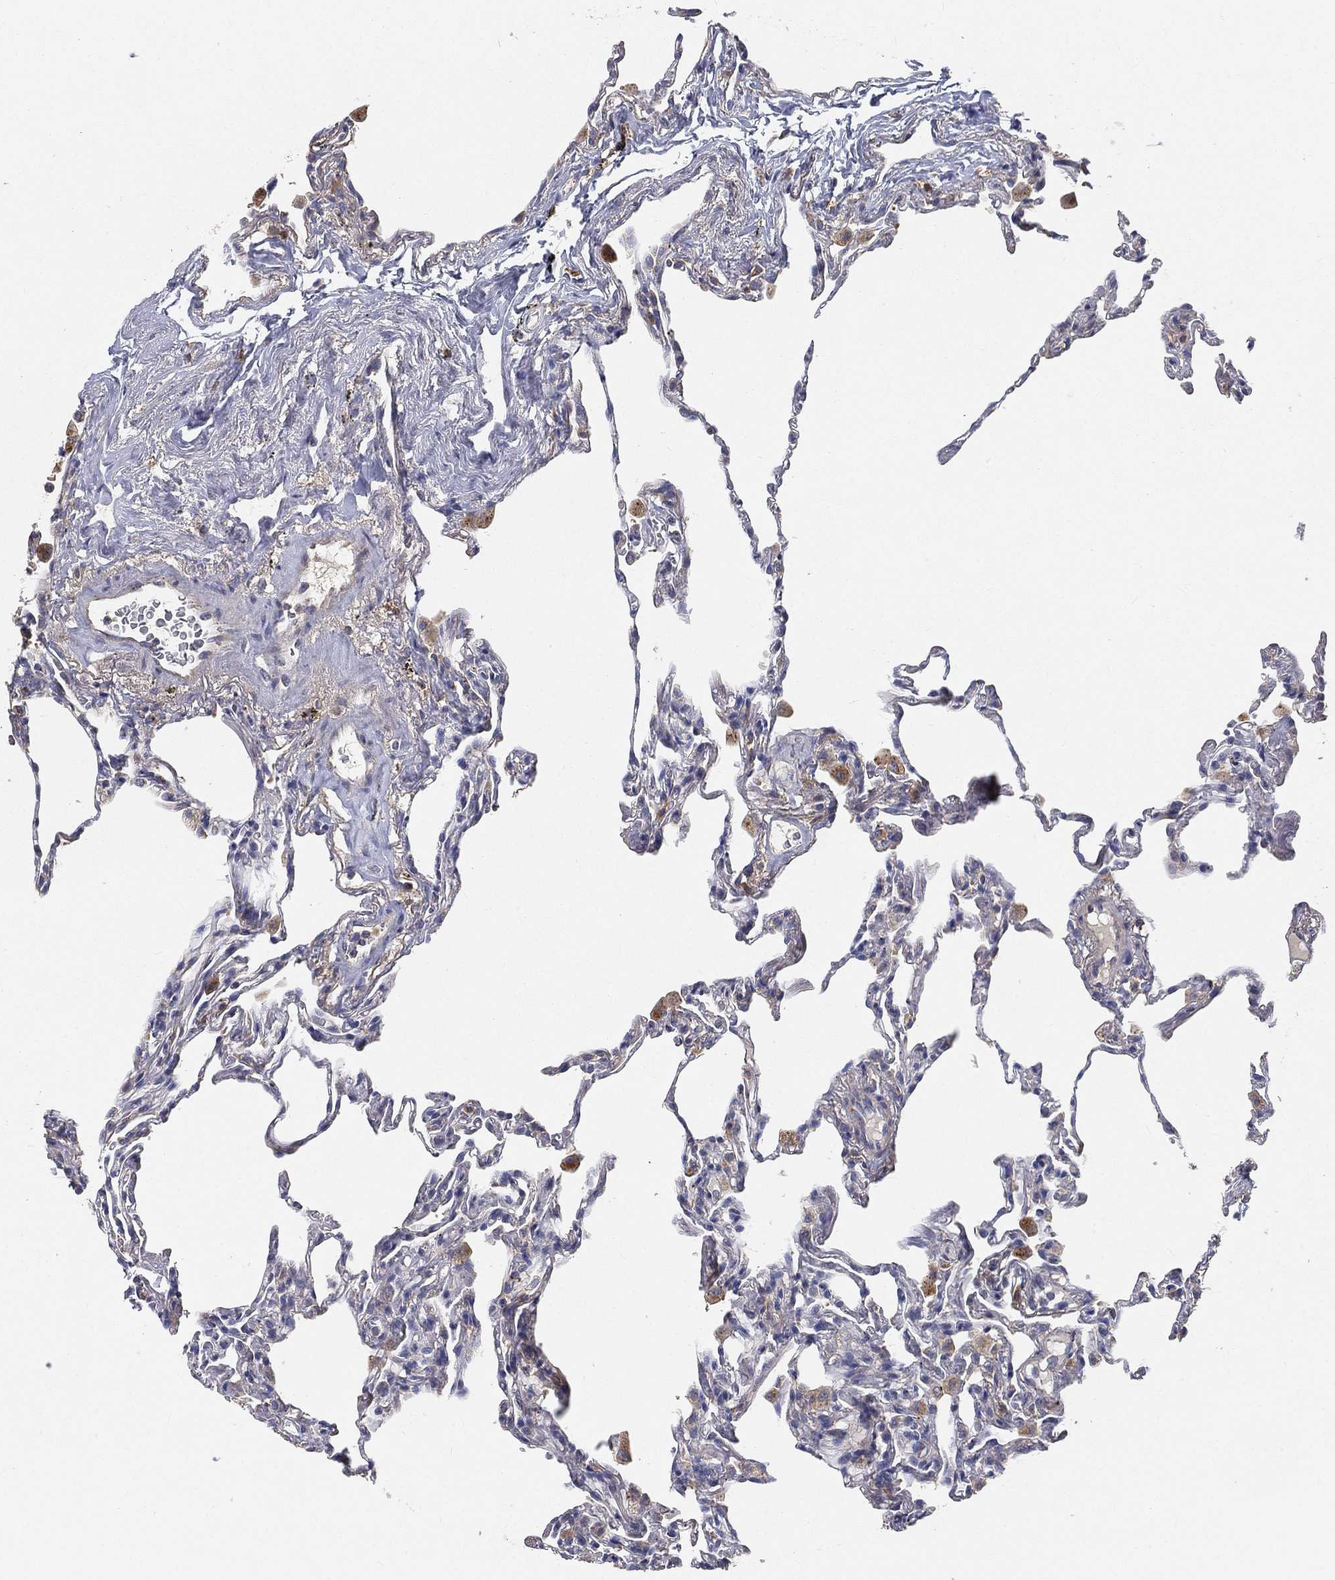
{"staining": {"intensity": "negative", "quantity": "none", "location": "none"}, "tissue": "lung", "cell_type": "Alveolar cells", "image_type": "normal", "snomed": [{"axis": "morphology", "description": "Normal tissue, NOS"}, {"axis": "topography", "description": "Lung"}], "caption": "Photomicrograph shows no significant protein positivity in alveolar cells of benign lung. (DAB immunohistochemistry (IHC), high magnification).", "gene": "CTSL", "patient": {"sex": "female", "age": 57}}